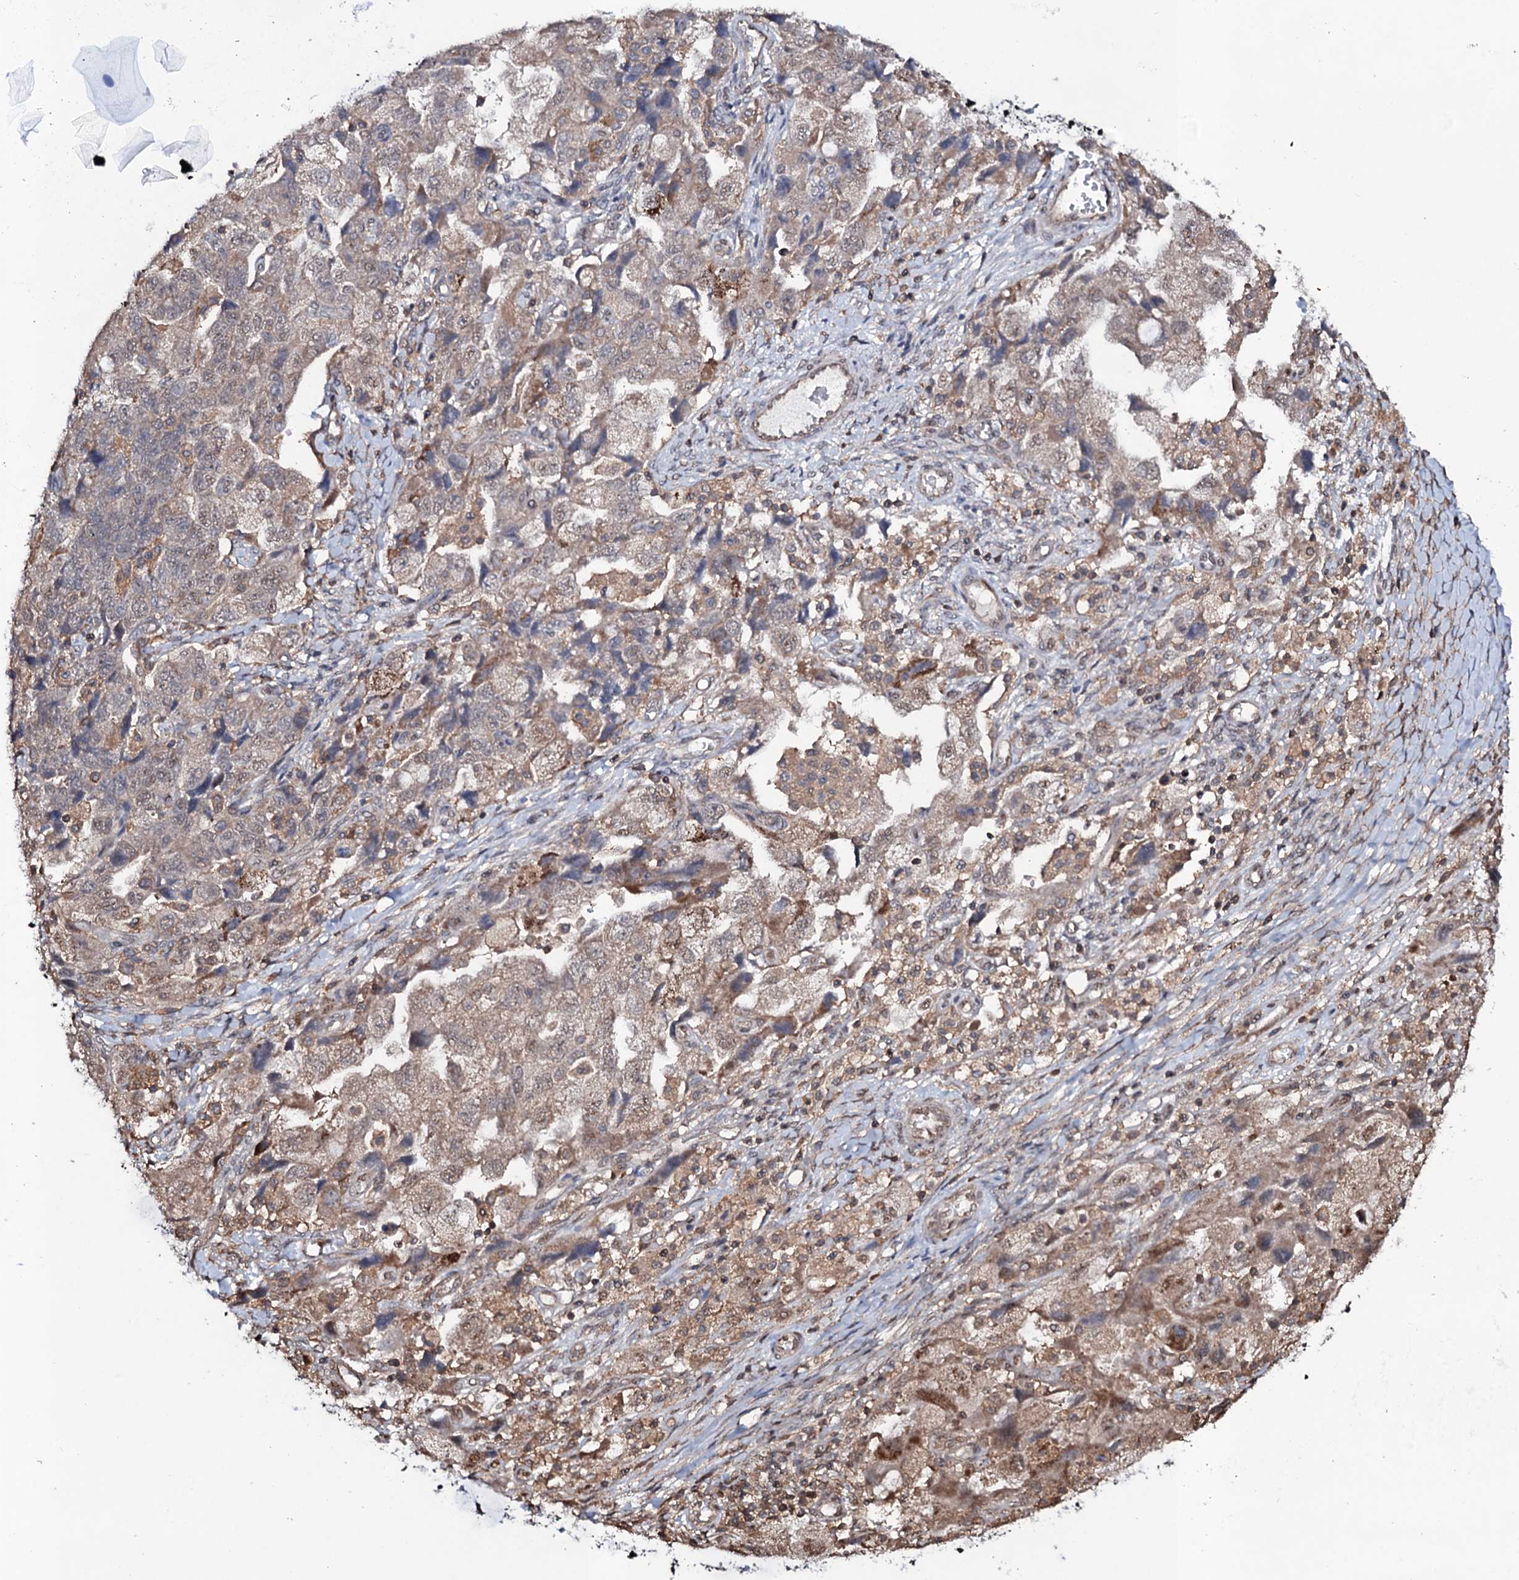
{"staining": {"intensity": "weak", "quantity": ">75%", "location": "cytoplasmic/membranous"}, "tissue": "ovarian cancer", "cell_type": "Tumor cells", "image_type": "cancer", "snomed": [{"axis": "morphology", "description": "Carcinoma, NOS"}, {"axis": "morphology", "description": "Cystadenocarcinoma, serous, NOS"}, {"axis": "topography", "description": "Ovary"}], "caption": "Tumor cells exhibit low levels of weak cytoplasmic/membranous staining in about >75% of cells in human serous cystadenocarcinoma (ovarian). The staining was performed using DAB (3,3'-diaminobenzidine) to visualize the protein expression in brown, while the nuclei were stained in blue with hematoxylin (Magnification: 20x).", "gene": "COG6", "patient": {"sex": "female", "age": 69}}